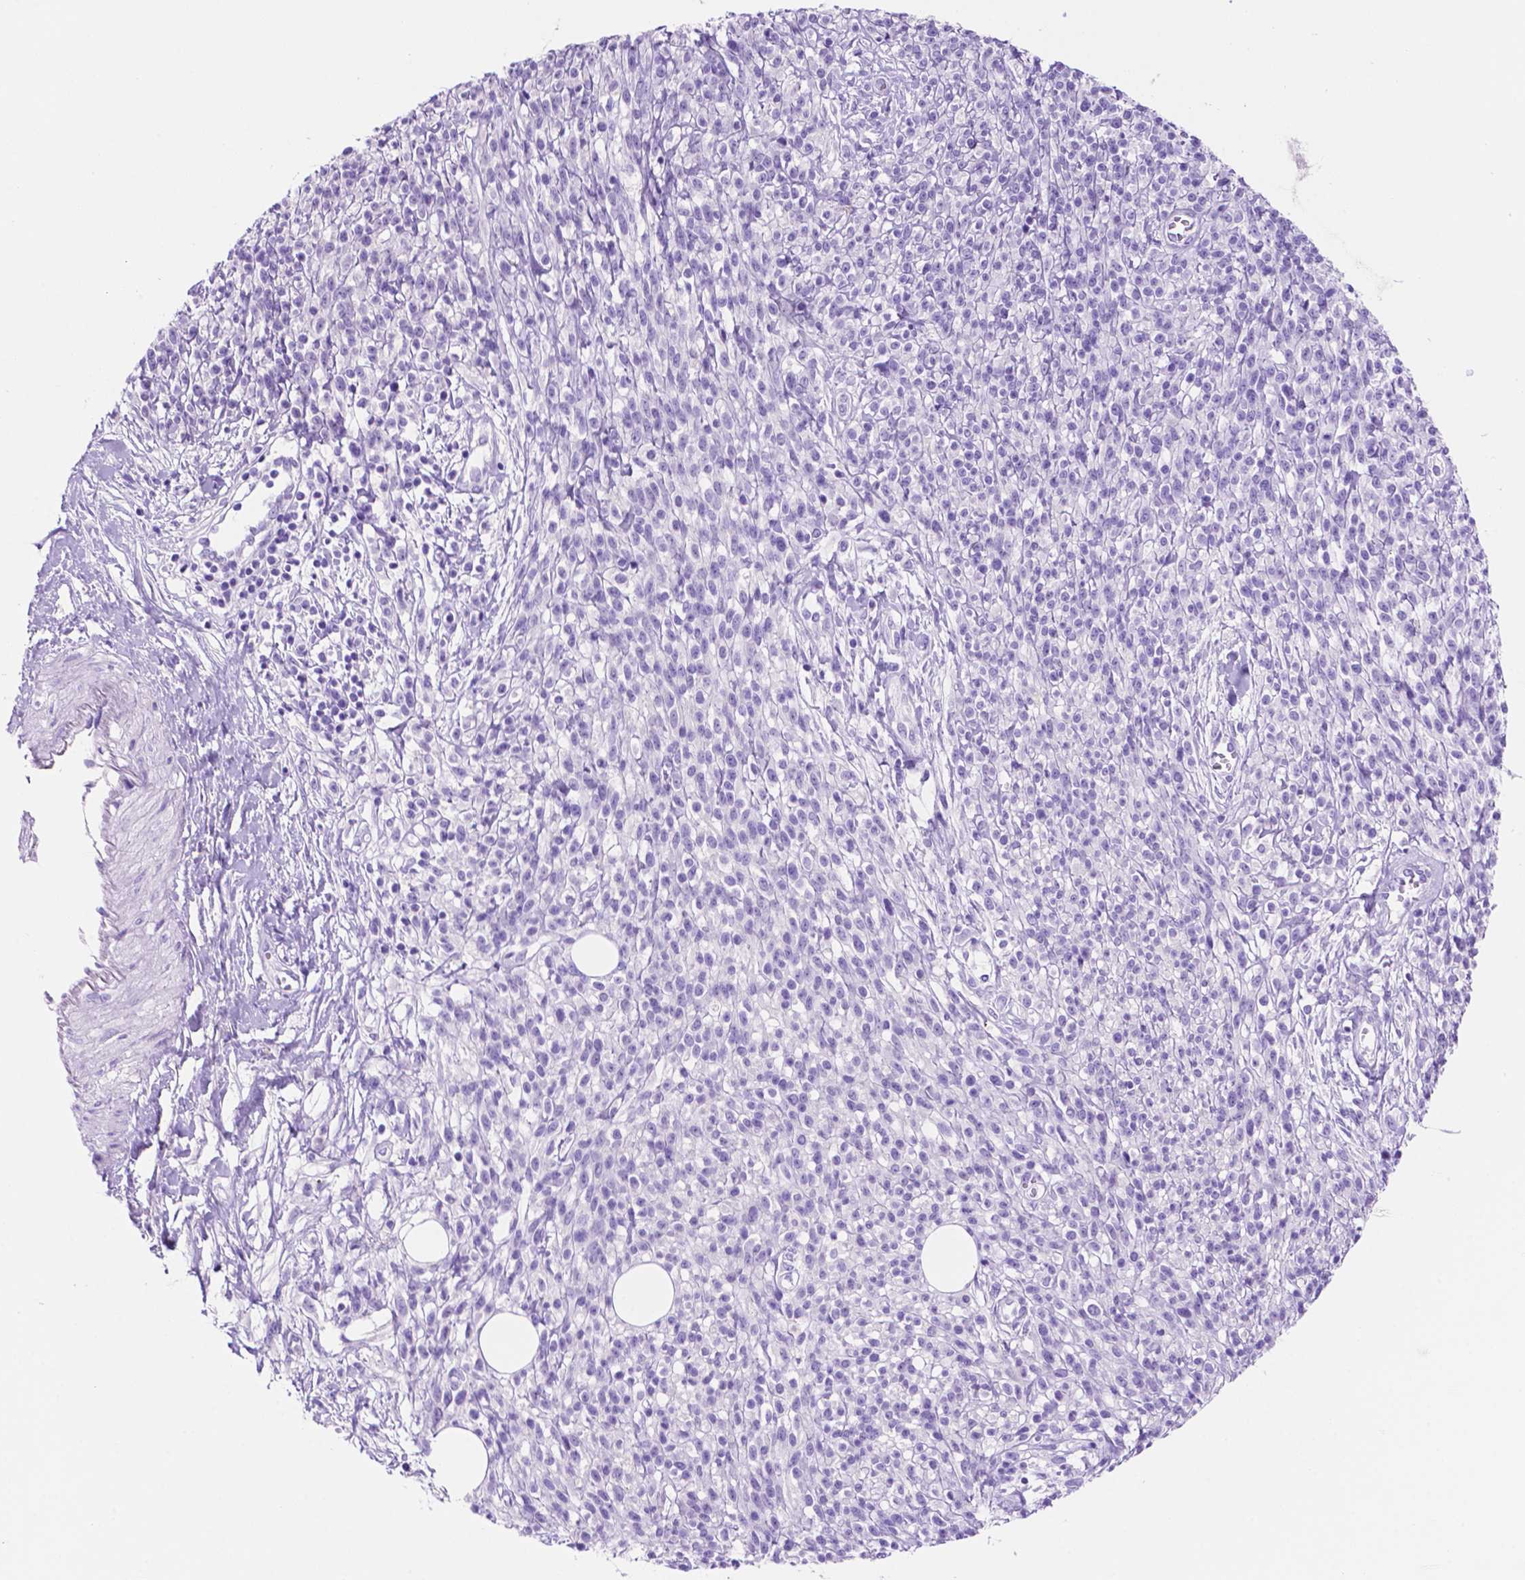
{"staining": {"intensity": "negative", "quantity": "none", "location": "none"}, "tissue": "melanoma", "cell_type": "Tumor cells", "image_type": "cancer", "snomed": [{"axis": "morphology", "description": "Malignant melanoma, NOS"}, {"axis": "topography", "description": "Skin"}, {"axis": "topography", "description": "Skin of trunk"}], "caption": "Tumor cells show no significant positivity in malignant melanoma.", "gene": "FOXB2", "patient": {"sex": "male", "age": 74}}